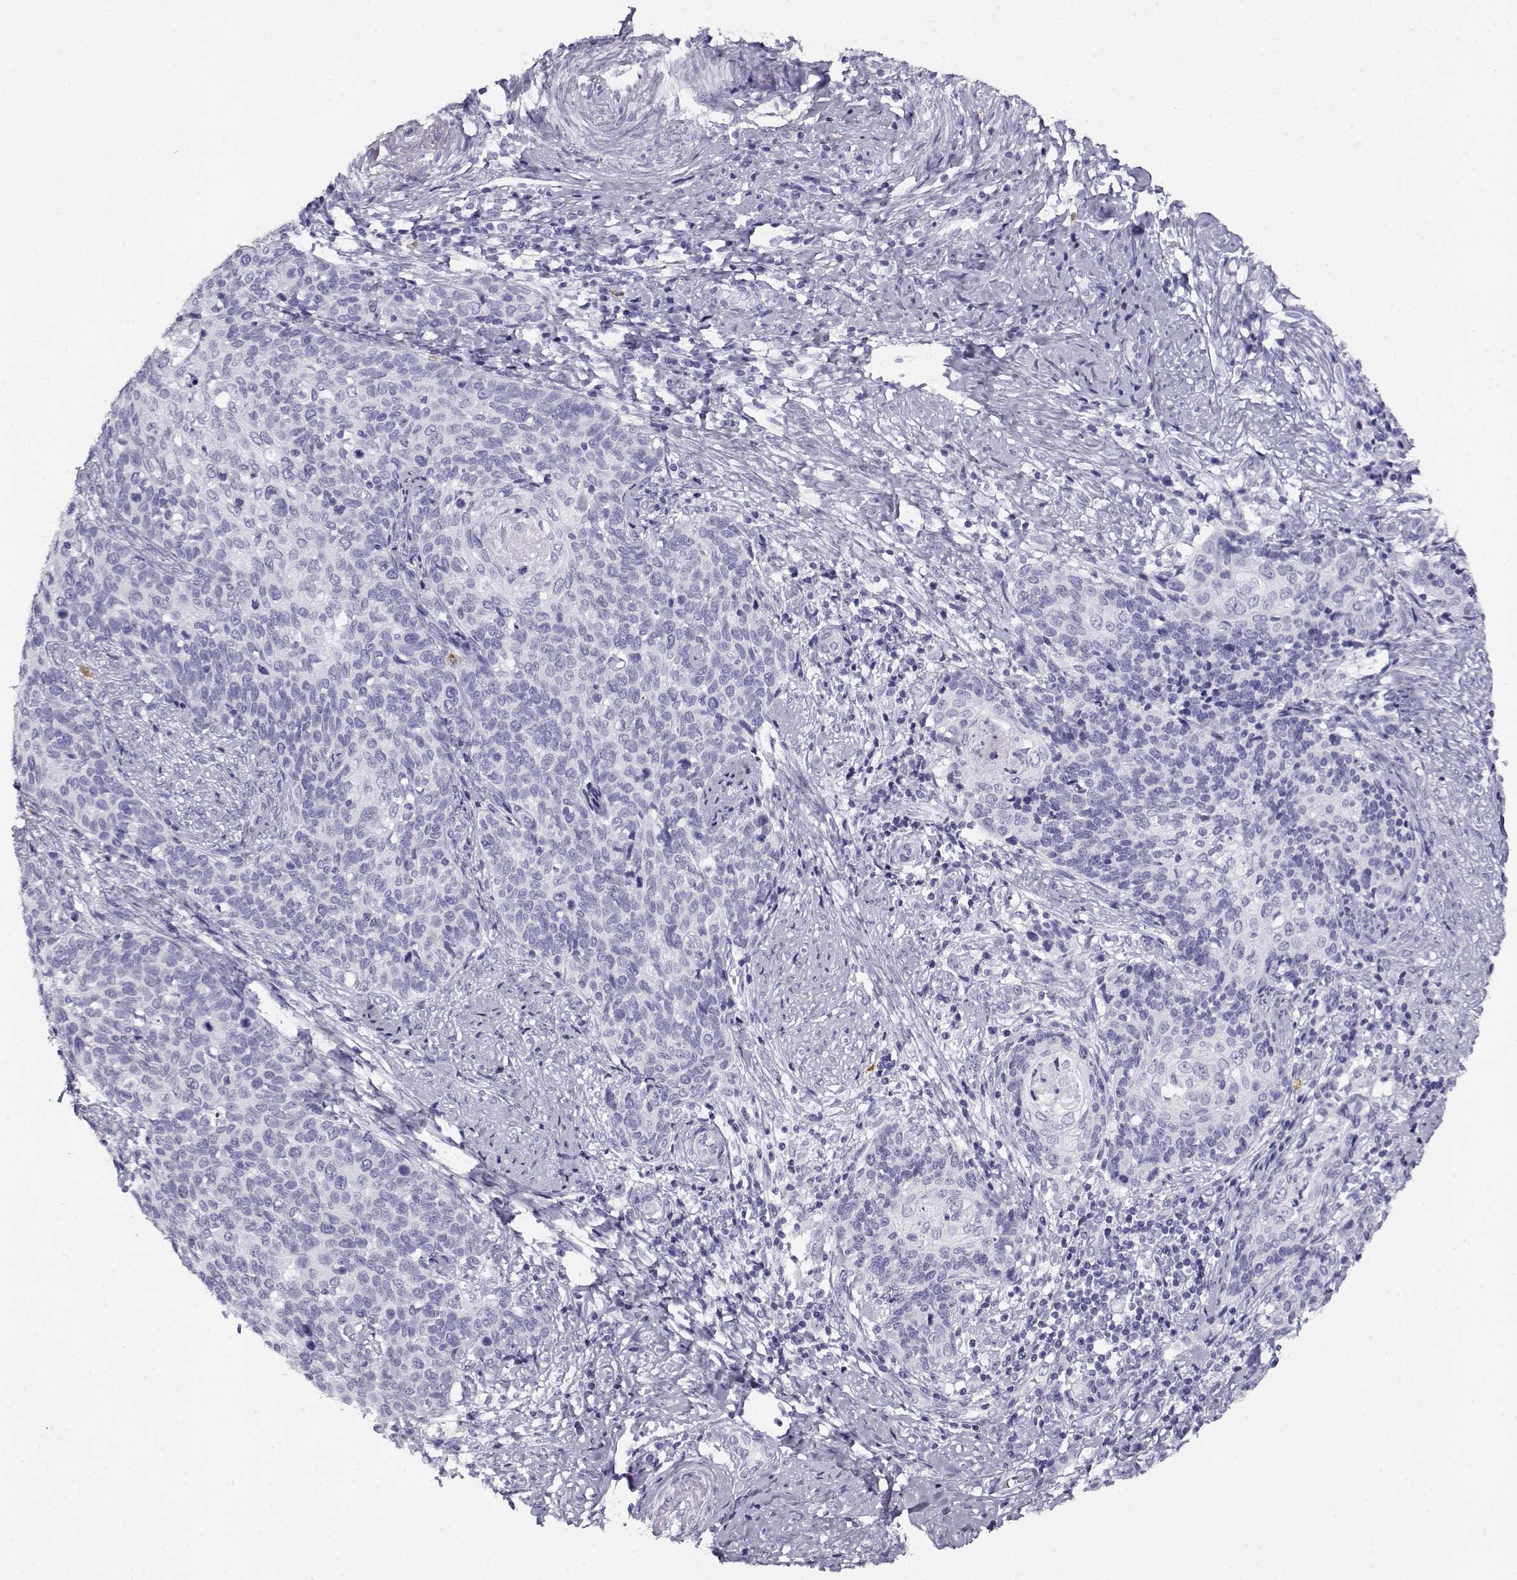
{"staining": {"intensity": "negative", "quantity": "none", "location": "none"}, "tissue": "cervical cancer", "cell_type": "Tumor cells", "image_type": "cancer", "snomed": [{"axis": "morphology", "description": "Squamous cell carcinoma, NOS"}, {"axis": "topography", "description": "Cervix"}], "caption": "This is an immunohistochemistry (IHC) histopathology image of cervical cancer. There is no positivity in tumor cells.", "gene": "CABS1", "patient": {"sex": "female", "age": 39}}